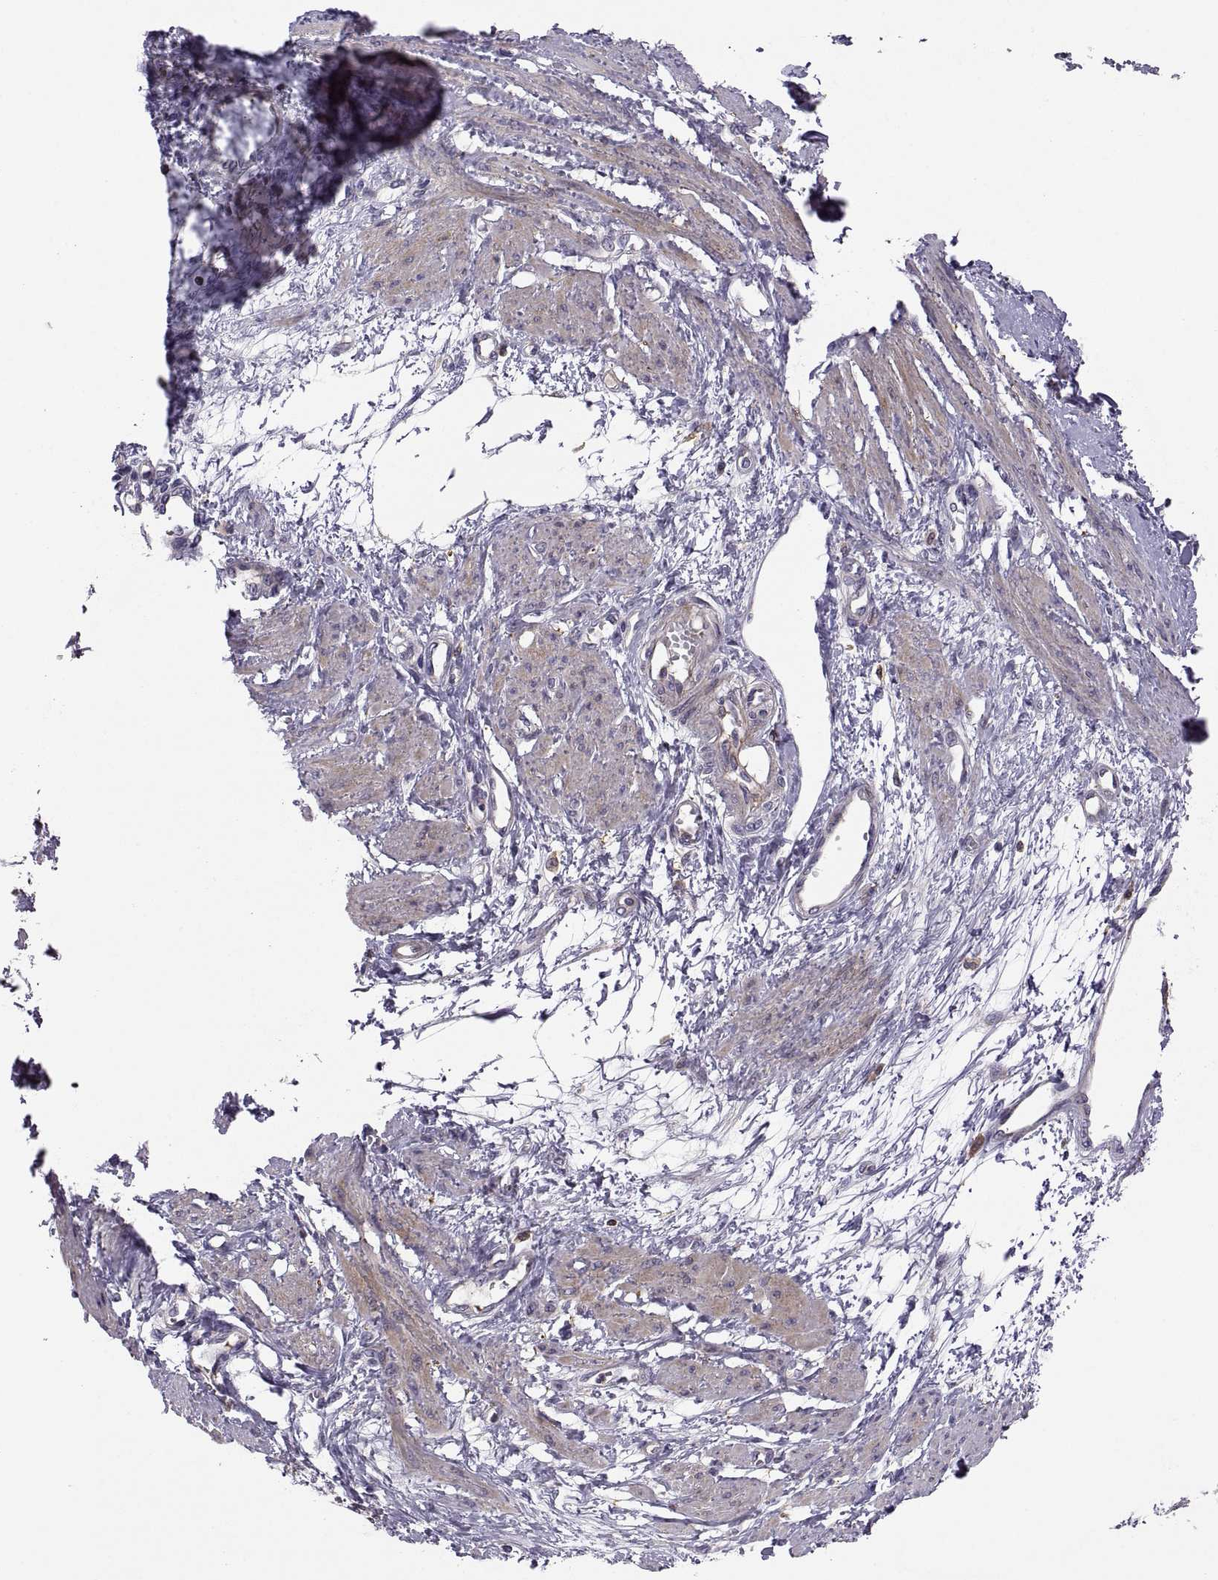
{"staining": {"intensity": "weak", "quantity": "25%-75%", "location": "cytoplasmic/membranous"}, "tissue": "smooth muscle", "cell_type": "Smooth muscle cells", "image_type": "normal", "snomed": [{"axis": "morphology", "description": "Normal tissue, NOS"}, {"axis": "topography", "description": "Smooth muscle"}, {"axis": "topography", "description": "Uterus"}], "caption": "A high-resolution image shows immunohistochemistry staining of unremarkable smooth muscle, which displays weak cytoplasmic/membranous positivity in about 25%-75% of smooth muscle cells. (DAB = brown stain, brightfield microscopy at high magnification).", "gene": "SPATA32", "patient": {"sex": "female", "age": 39}}